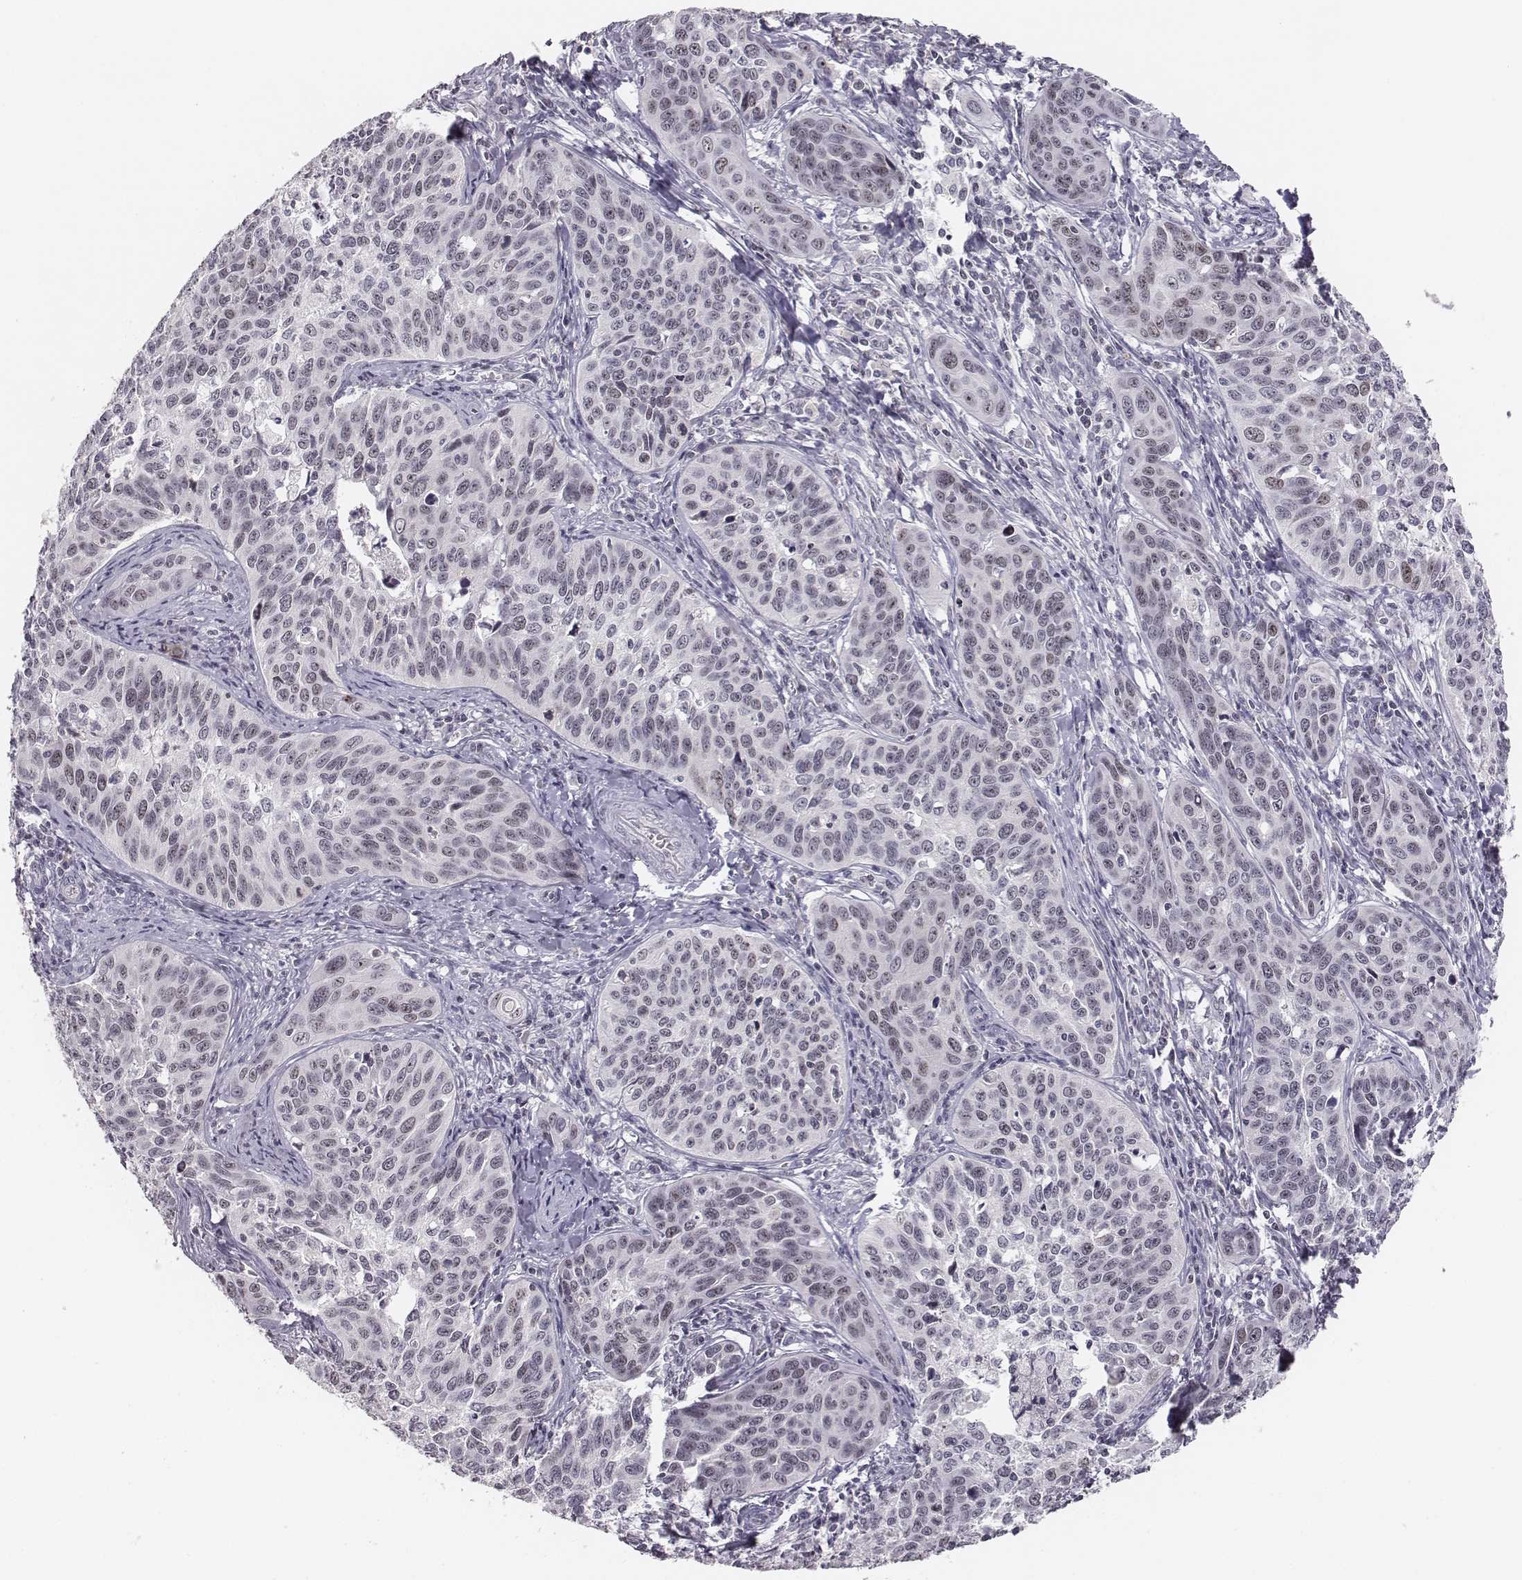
{"staining": {"intensity": "negative", "quantity": "none", "location": "none"}, "tissue": "cervical cancer", "cell_type": "Tumor cells", "image_type": "cancer", "snomed": [{"axis": "morphology", "description": "Squamous cell carcinoma, NOS"}, {"axis": "topography", "description": "Cervix"}], "caption": "Immunohistochemistry (IHC) histopathology image of squamous cell carcinoma (cervical) stained for a protein (brown), which demonstrates no staining in tumor cells.", "gene": "NIFK", "patient": {"sex": "female", "age": 31}}